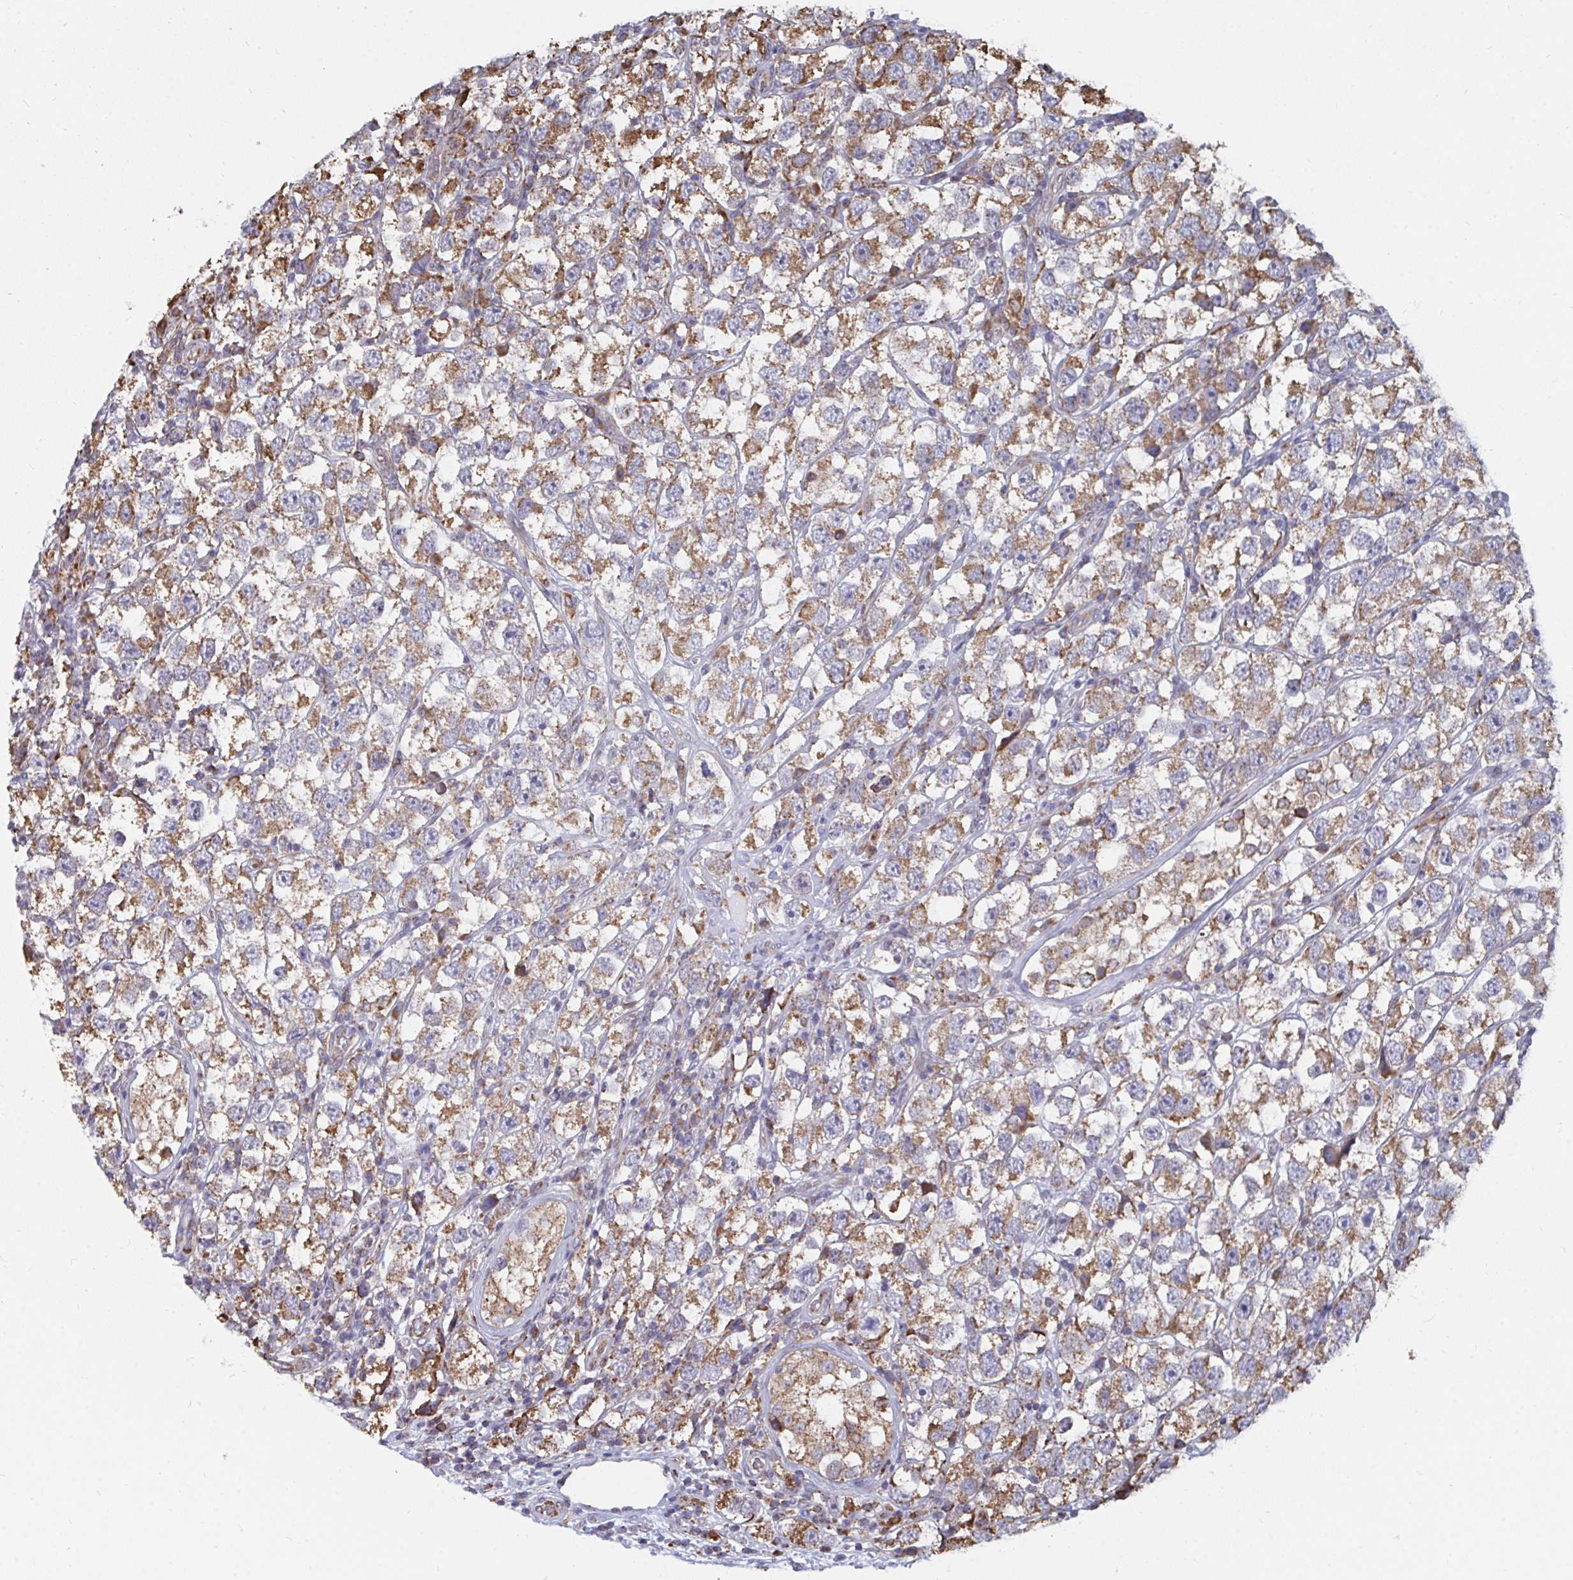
{"staining": {"intensity": "moderate", "quantity": ">75%", "location": "cytoplasmic/membranous"}, "tissue": "testis cancer", "cell_type": "Tumor cells", "image_type": "cancer", "snomed": [{"axis": "morphology", "description": "Seminoma, NOS"}, {"axis": "topography", "description": "Testis"}], "caption": "DAB (3,3'-diaminobenzidine) immunohistochemical staining of seminoma (testis) shows moderate cytoplasmic/membranous protein staining in about >75% of tumor cells. (IHC, brightfield microscopy, high magnification).", "gene": "ELAVL1", "patient": {"sex": "male", "age": 26}}